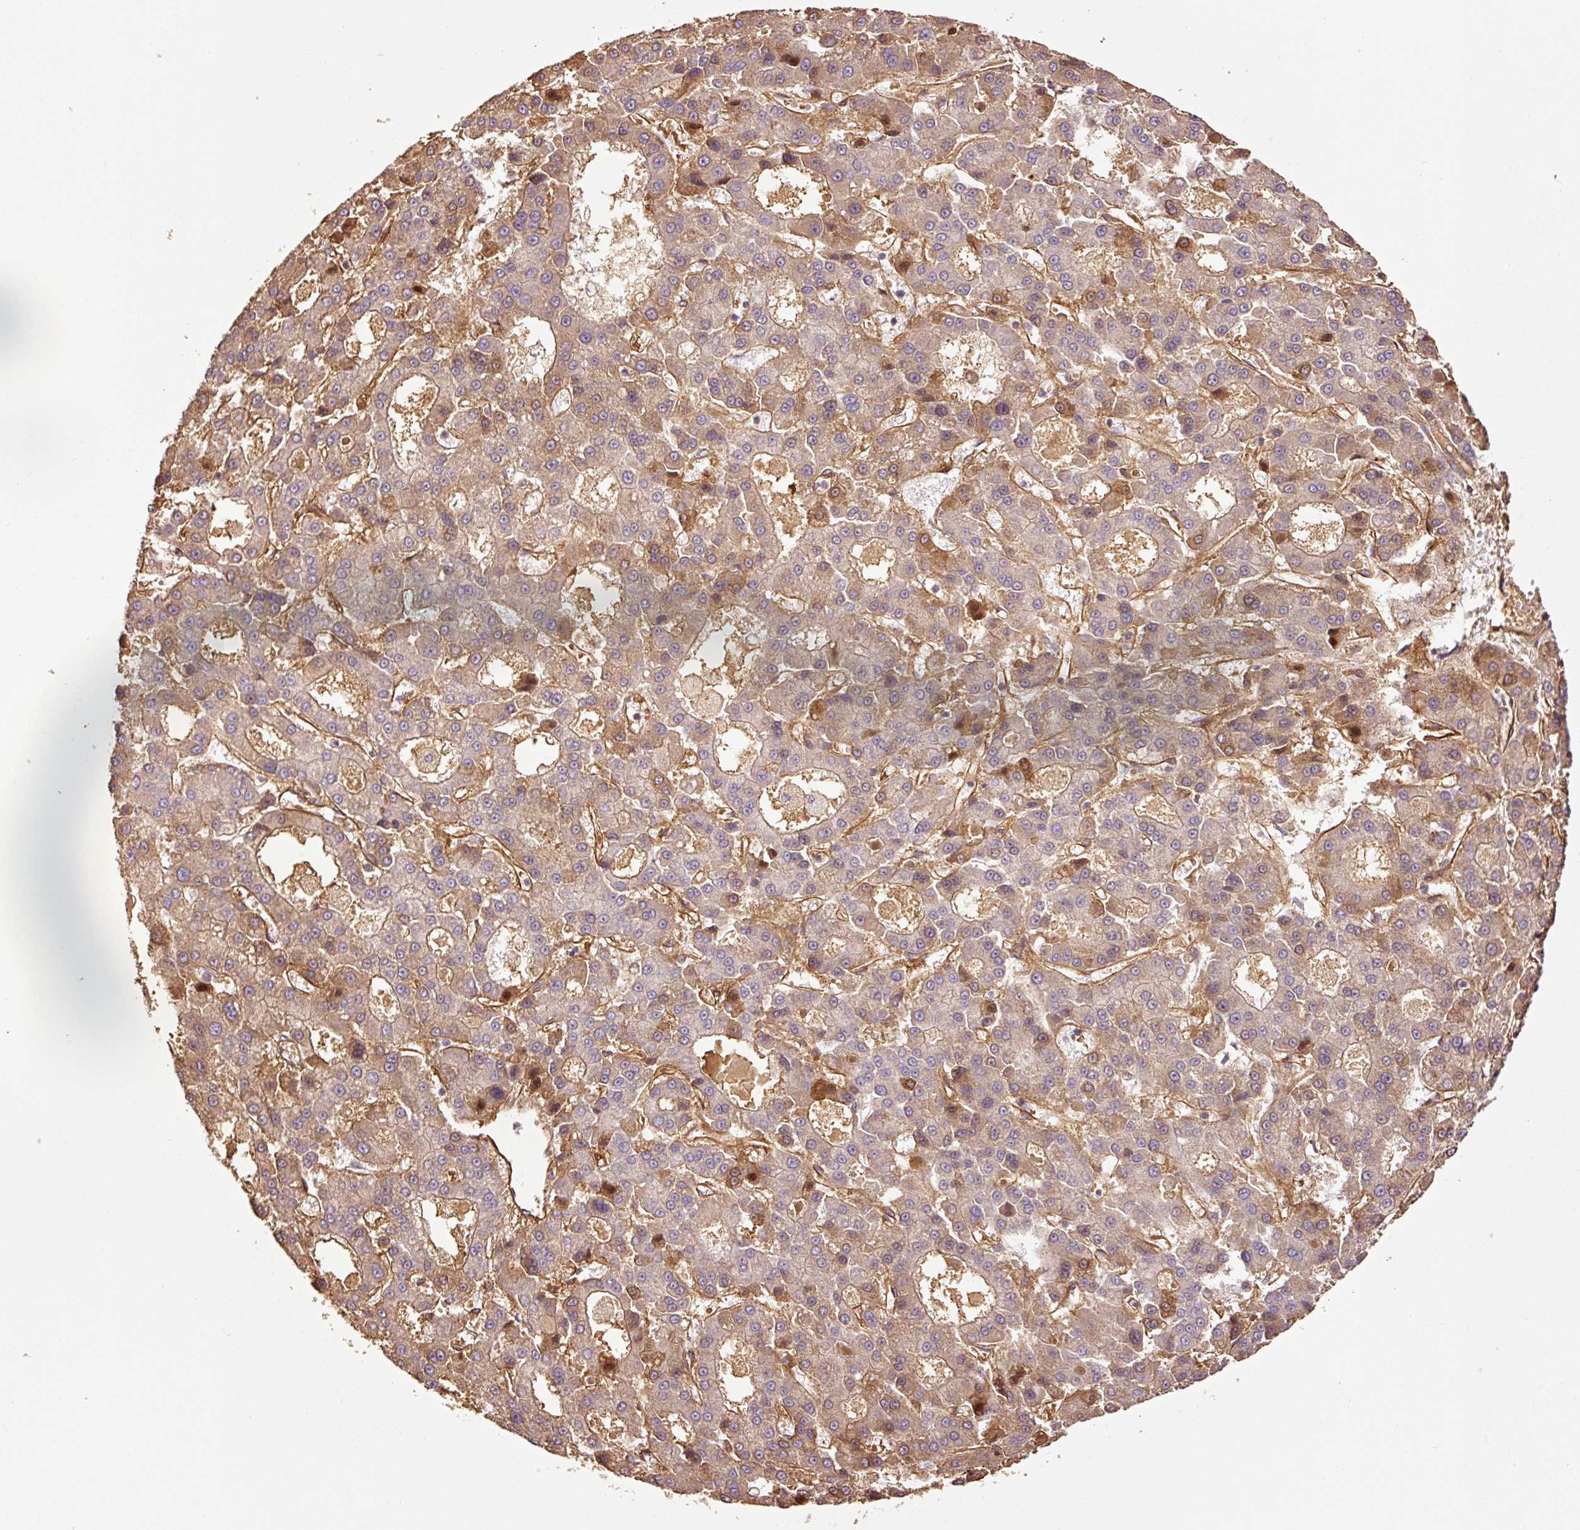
{"staining": {"intensity": "moderate", "quantity": "25%-75%", "location": "cytoplasmic/membranous,nuclear"}, "tissue": "liver cancer", "cell_type": "Tumor cells", "image_type": "cancer", "snomed": [{"axis": "morphology", "description": "Carcinoma, Hepatocellular, NOS"}, {"axis": "topography", "description": "Liver"}], "caption": "Moderate cytoplasmic/membranous and nuclear staining is appreciated in about 25%-75% of tumor cells in liver cancer (hepatocellular carcinoma). Immunohistochemistry (ihc) stains the protein in brown and the nuclei are stained blue.", "gene": "NID2", "patient": {"sex": "male", "age": 70}}